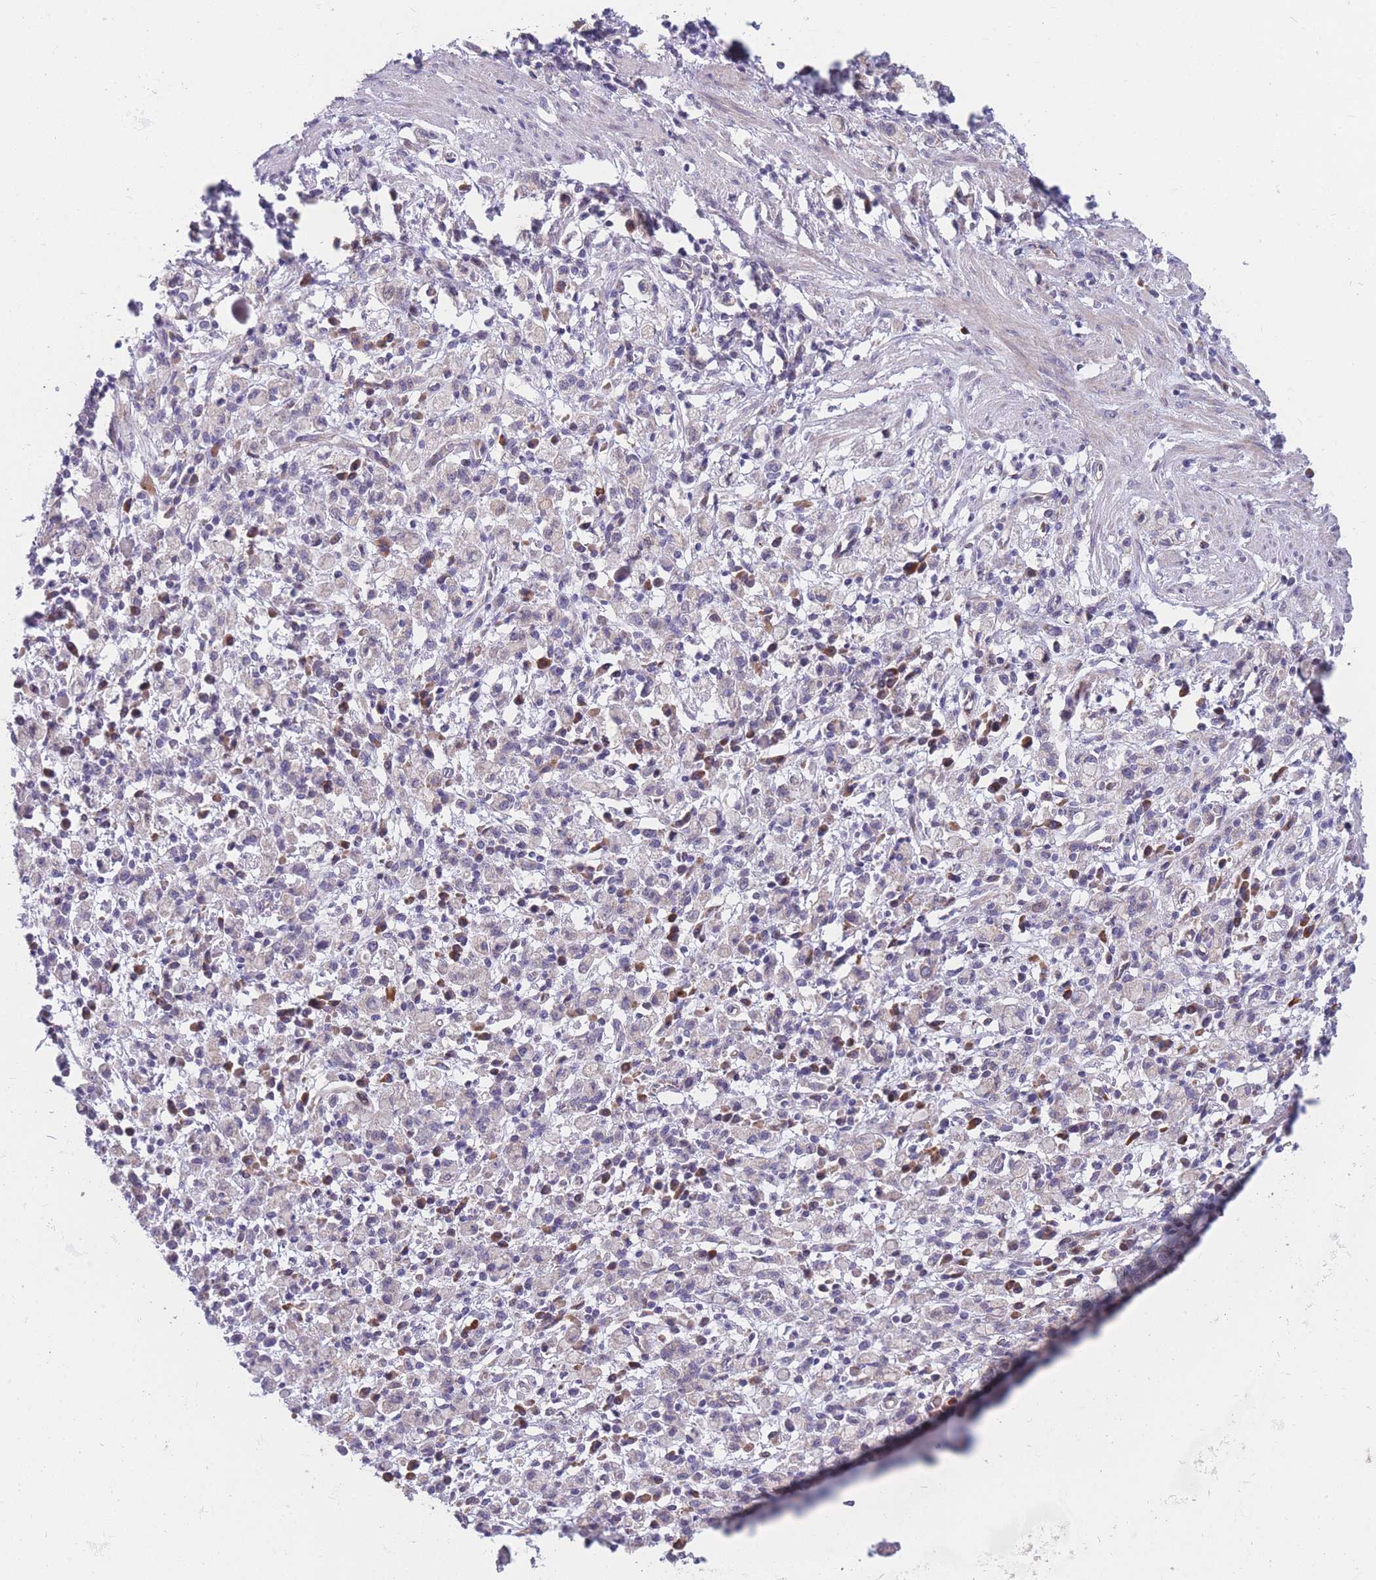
{"staining": {"intensity": "negative", "quantity": "none", "location": "none"}, "tissue": "stomach cancer", "cell_type": "Tumor cells", "image_type": "cancer", "snomed": [{"axis": "morphology", "description": "Adenocarcinoma, NOS"}, {"axis": "topography", "description": "Stomach"}], "caption": "The micrograph shows no staining of tumor cells in stomach cancer (adenocarcinoma).", "gene": "TMEM131L", "patient": {"sex": "male", "age": 77}}